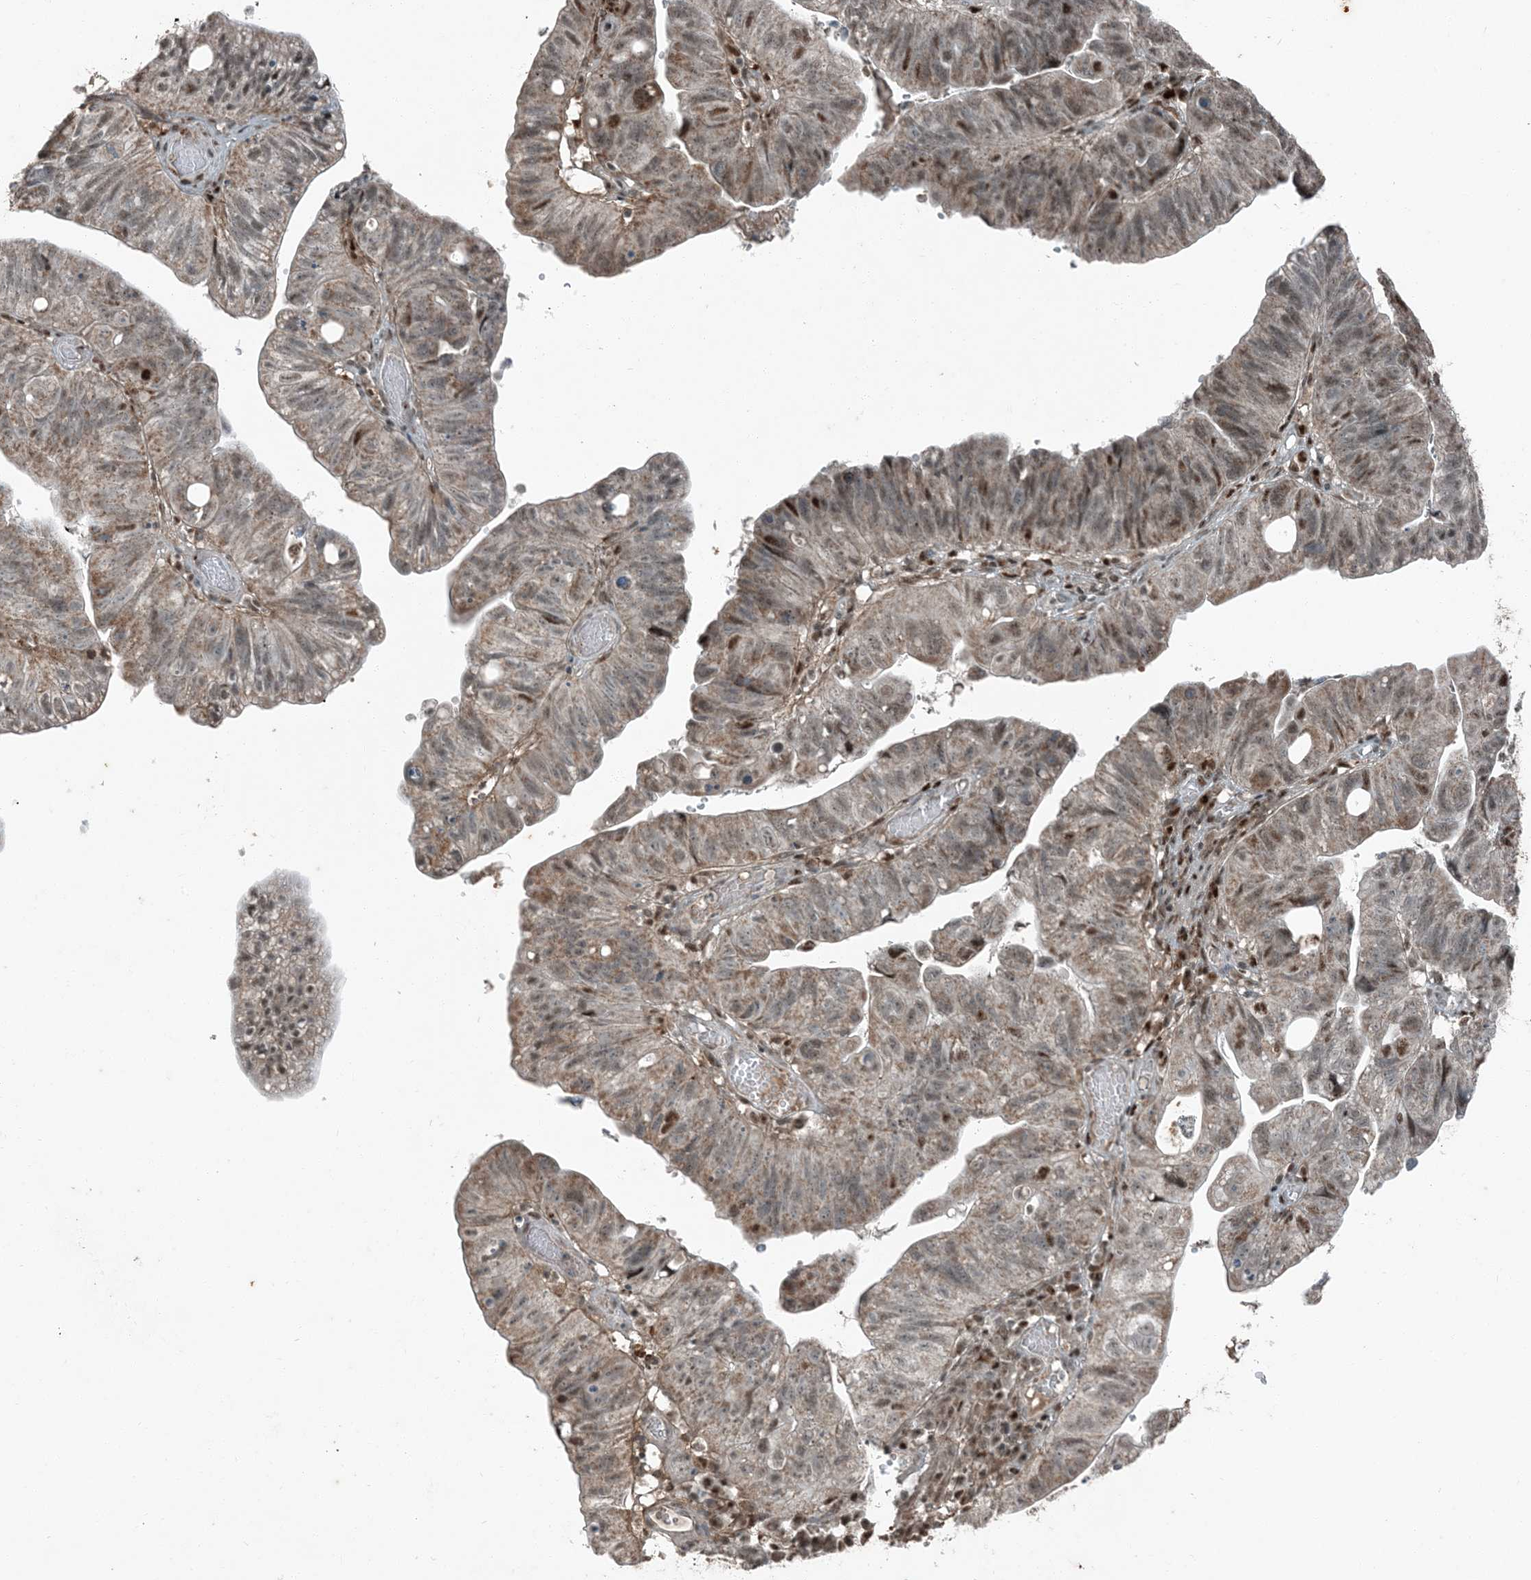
{"staining": {"intensity": "weak", "quantity": "25%-75%", "location": "cytoplasmic/membranous,nuclear"}, "tissue": "stomach cancer", "cell_type": "Tumor cells", "image_type": "cancer", "snomed": [{"axis": "morphology", "description": "Adenocarcinoma, NOS"}, {"axis": "topography", "description": "Stomach"}], "caption": "Stomach cancer stained with a protein marker exhibits weak staining in tumor cells.", "gene": "TADA2B", "patient": {"sex": "male", "age": 59}}